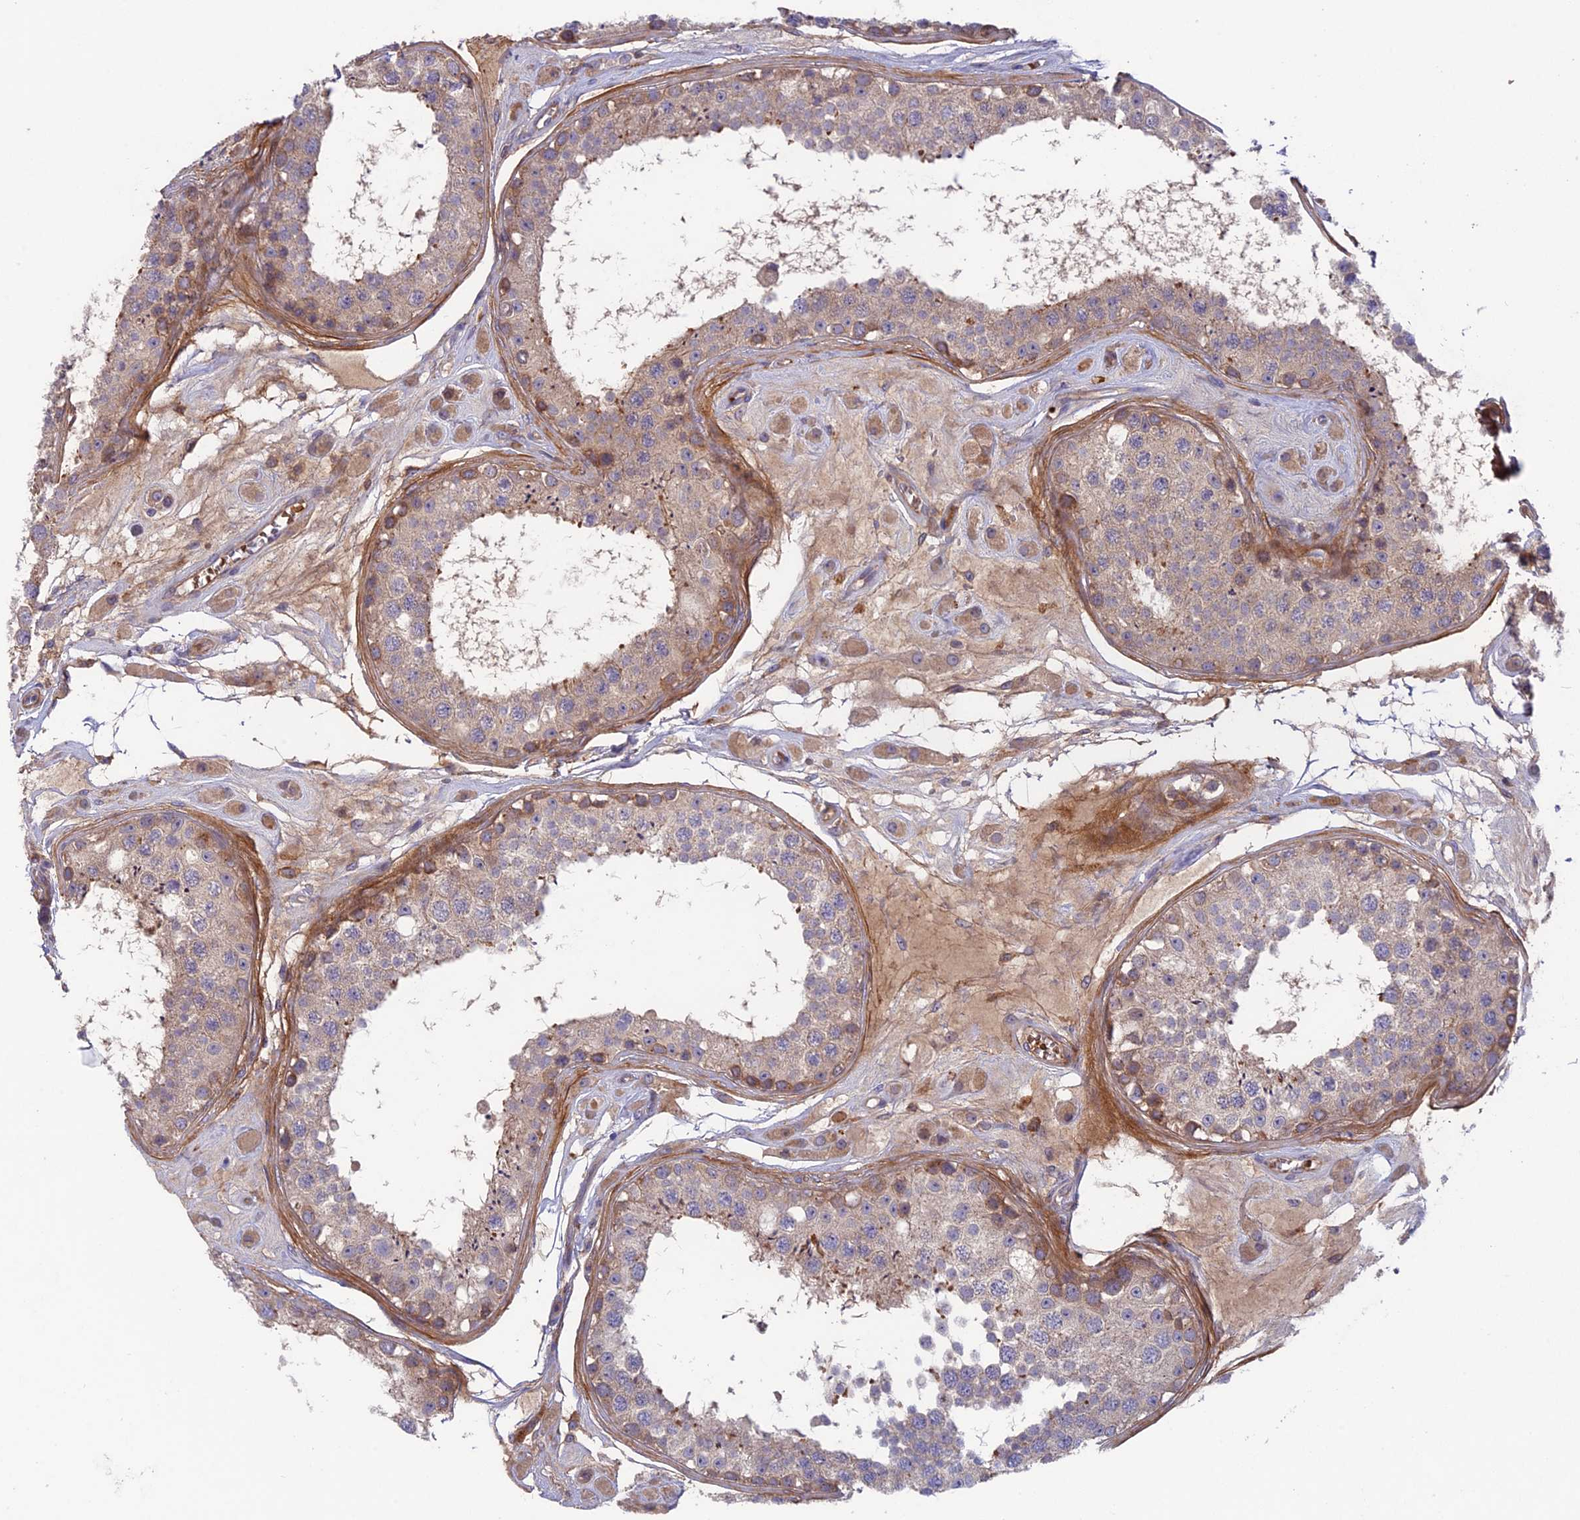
{"staining": {"intensity": "moderate", "quantity": "<25%", "location": "cytoplasmic/membranous"}, "tissue": "testis", "cell_type": "Cells in seminiferous ducts", "image_type": "normal", "snomed": [{"axis": "morphology", "description": "Normal tissue, NOS"}, {"axis": "topography", "description": "Testis"}], "caption": "This histopathology image displays immunohistochemistry staining of benign testis, with low moderate cytoplasmic/membranous staining in about <25% of cells in seminiferous ducts.", "gene": "CPNE7", "patient": {"sex": "male", "age": 25}}